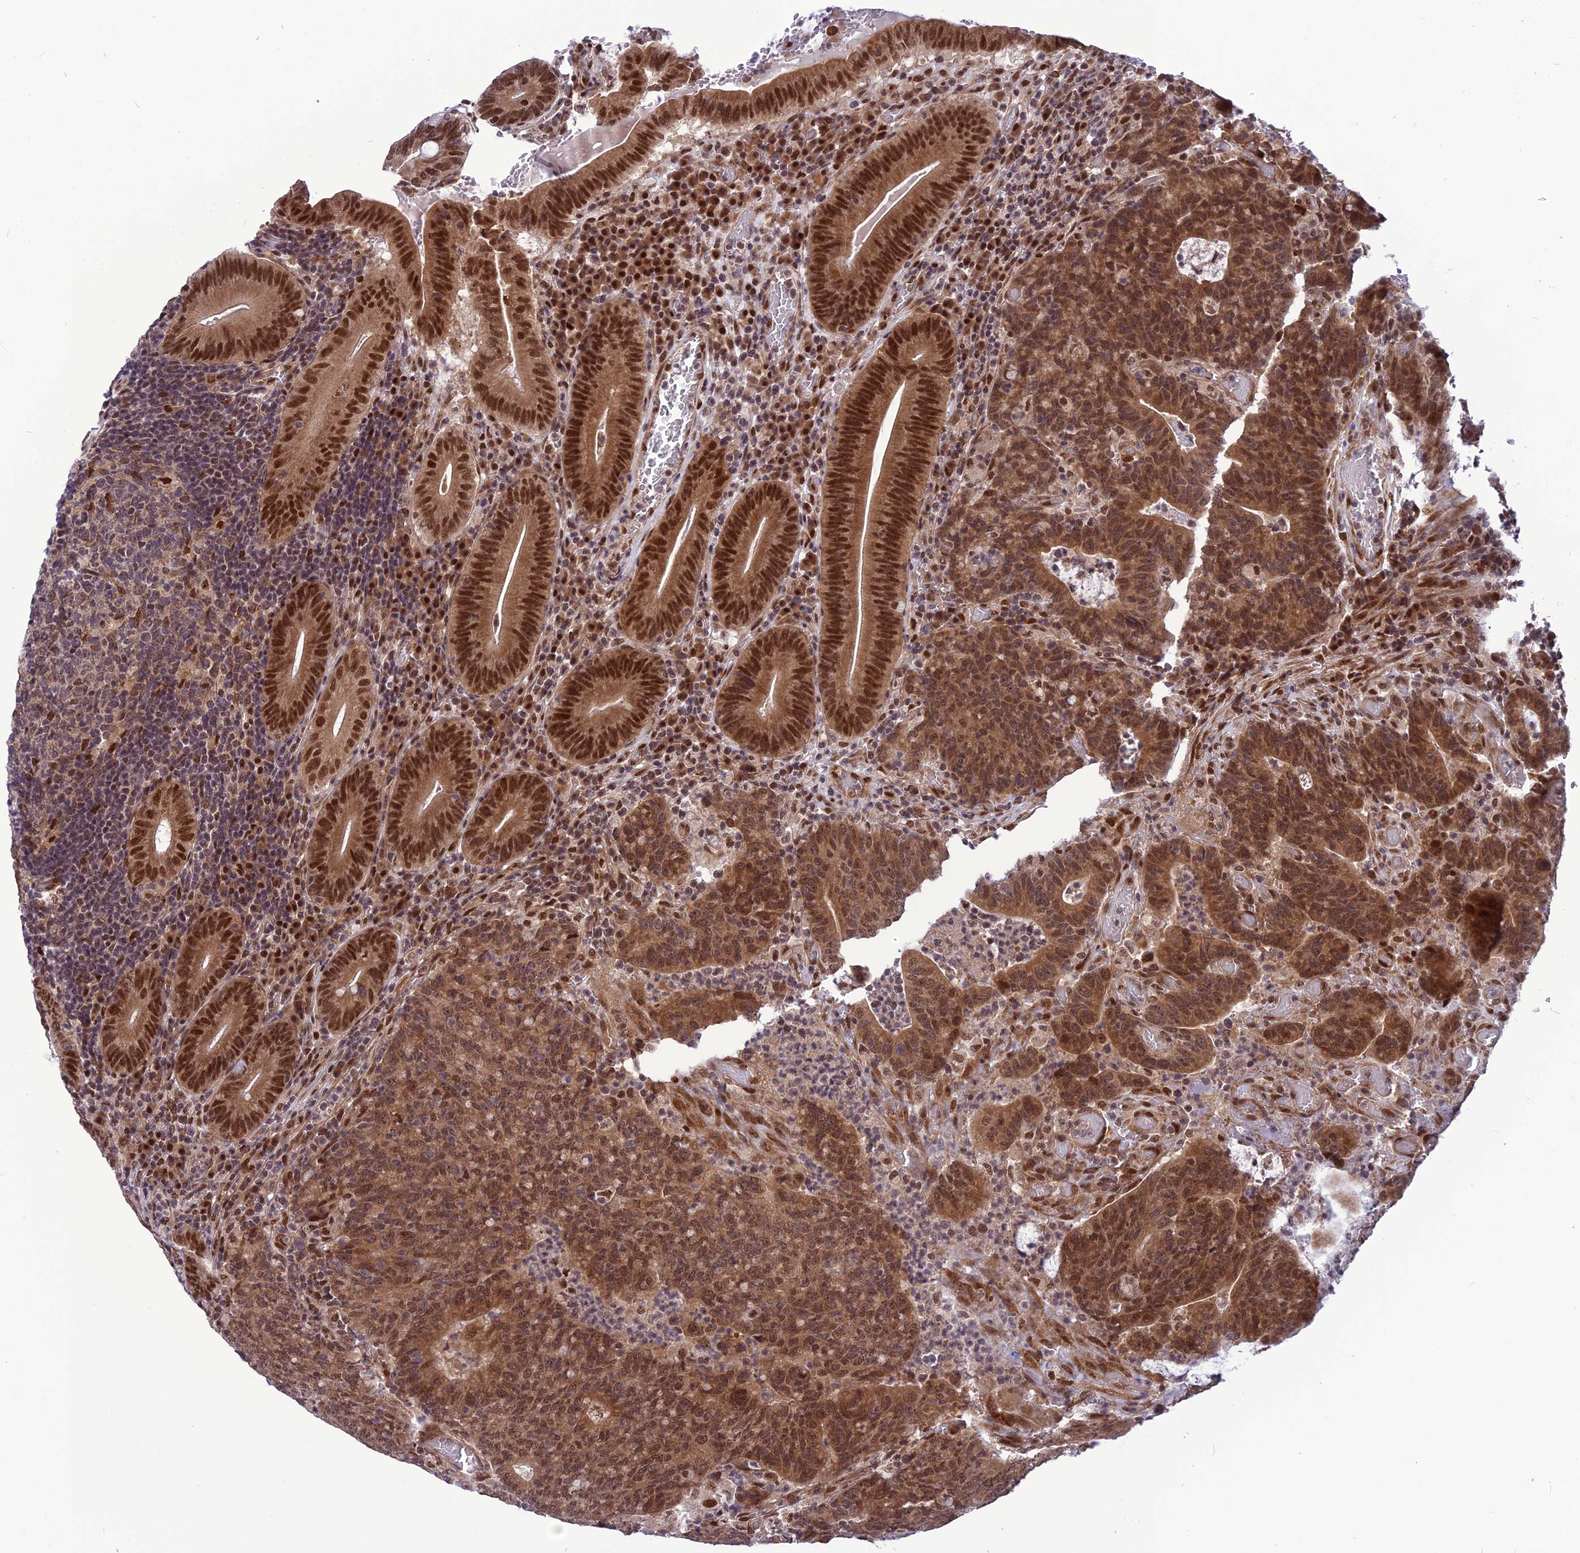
{"staining": {"intensity": "strong", "quantity": ">75%", "location": "cytoplasmic/membranous,nuclear"}, "tissue": "colorectal cancer", "cell_type": "Tumor cells", "image_type": "cancer", "snomed": [{"axis": "morphology", "description": "Normal tissue, NOS"}, {"axis": "morphology", "description": "Adenocarcinoma, NOS"}, {"axis": "topography", "description": "Colon"}], "caption": "Strong cytoplasmic/membranous and nuclear positivity is present in approximately >75% of tumor cells in colorectal cancer (adenocarcinoma).", "gene": "RTRAF", "patient": {"sex": "female", "age": 75}}